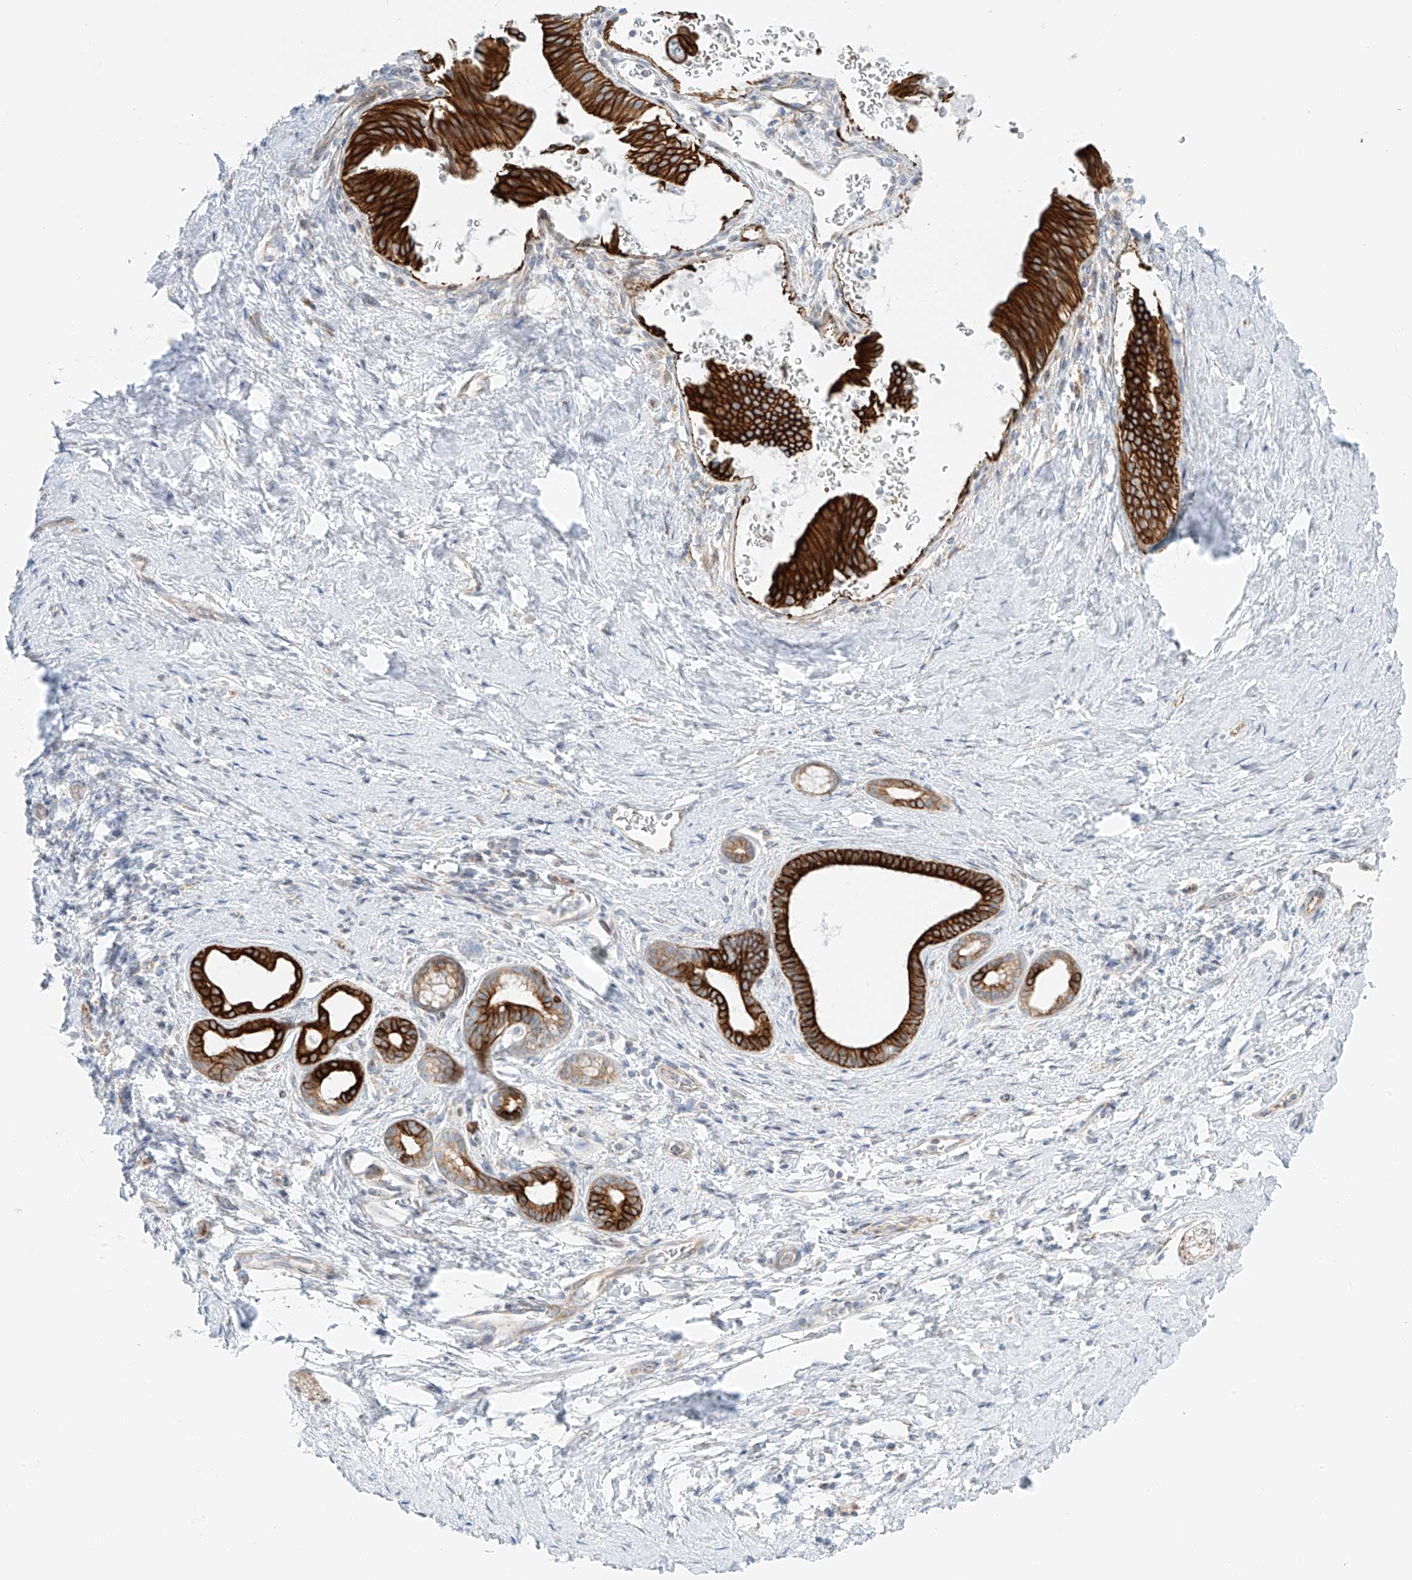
{"staining": {"intensity": "strong", "quantity": ">75%", "location": "cytoplasmic/membranous"}, "tissue": "pancreatic cancer", "cell_type": "Tumor cells", "image_type": "cancer", "snomed": [{"axis": "morphology", "description": "Adenocarcinoma, NOS"}, {"axis": "topography", "description": "Pancreas"}], "caption": "A histopathology image of pancreatic cancer (adenocarcinoma) stained for a protein demonstrates strong cytoplasmic/membranous brown staining in tumor cells.", "gene": "EIPR1", "patient": {"sex": "female", "age": 72}}